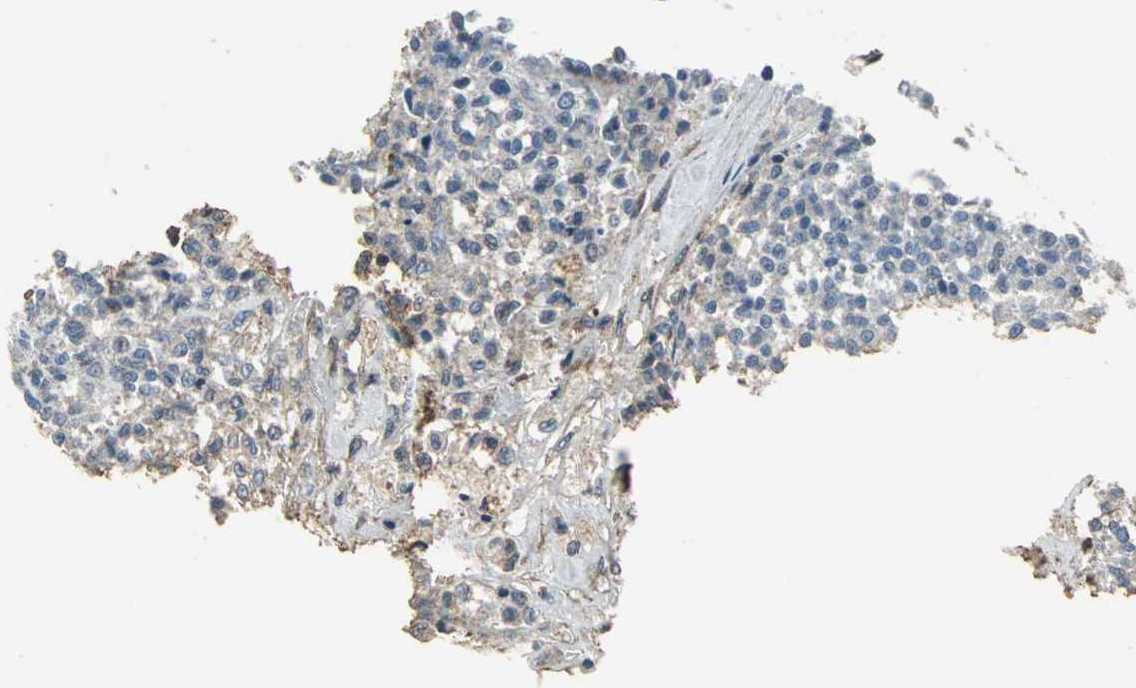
{"staining": {"intensity": "weak", "quantity": "25%-75%", "location": "cytoplasmic/membranous"}, "tissue": "testis cancer", "cell_type": "Tumor cells", "image_type": "cancer", "snomed": [{"axis": "morphology", "description": "Seminoma, NOS"}, {"axis": "topography", "description": "Testis"}], "caption": "High-magnification brightfield microscopy of testis seminoma stained with DAB (3,3'-diaminobenzidine) (brown) and counterstained with hematoxylin (blue). tumor cells exhibit weak cytoplasmic/membranous positivity is seen in approximately25%-75% of cells. (DAB IHC with brightfield microscopy, high magnification).", "gene": "DNAJB4", "patient": {"sex": "male", "age": 59}}